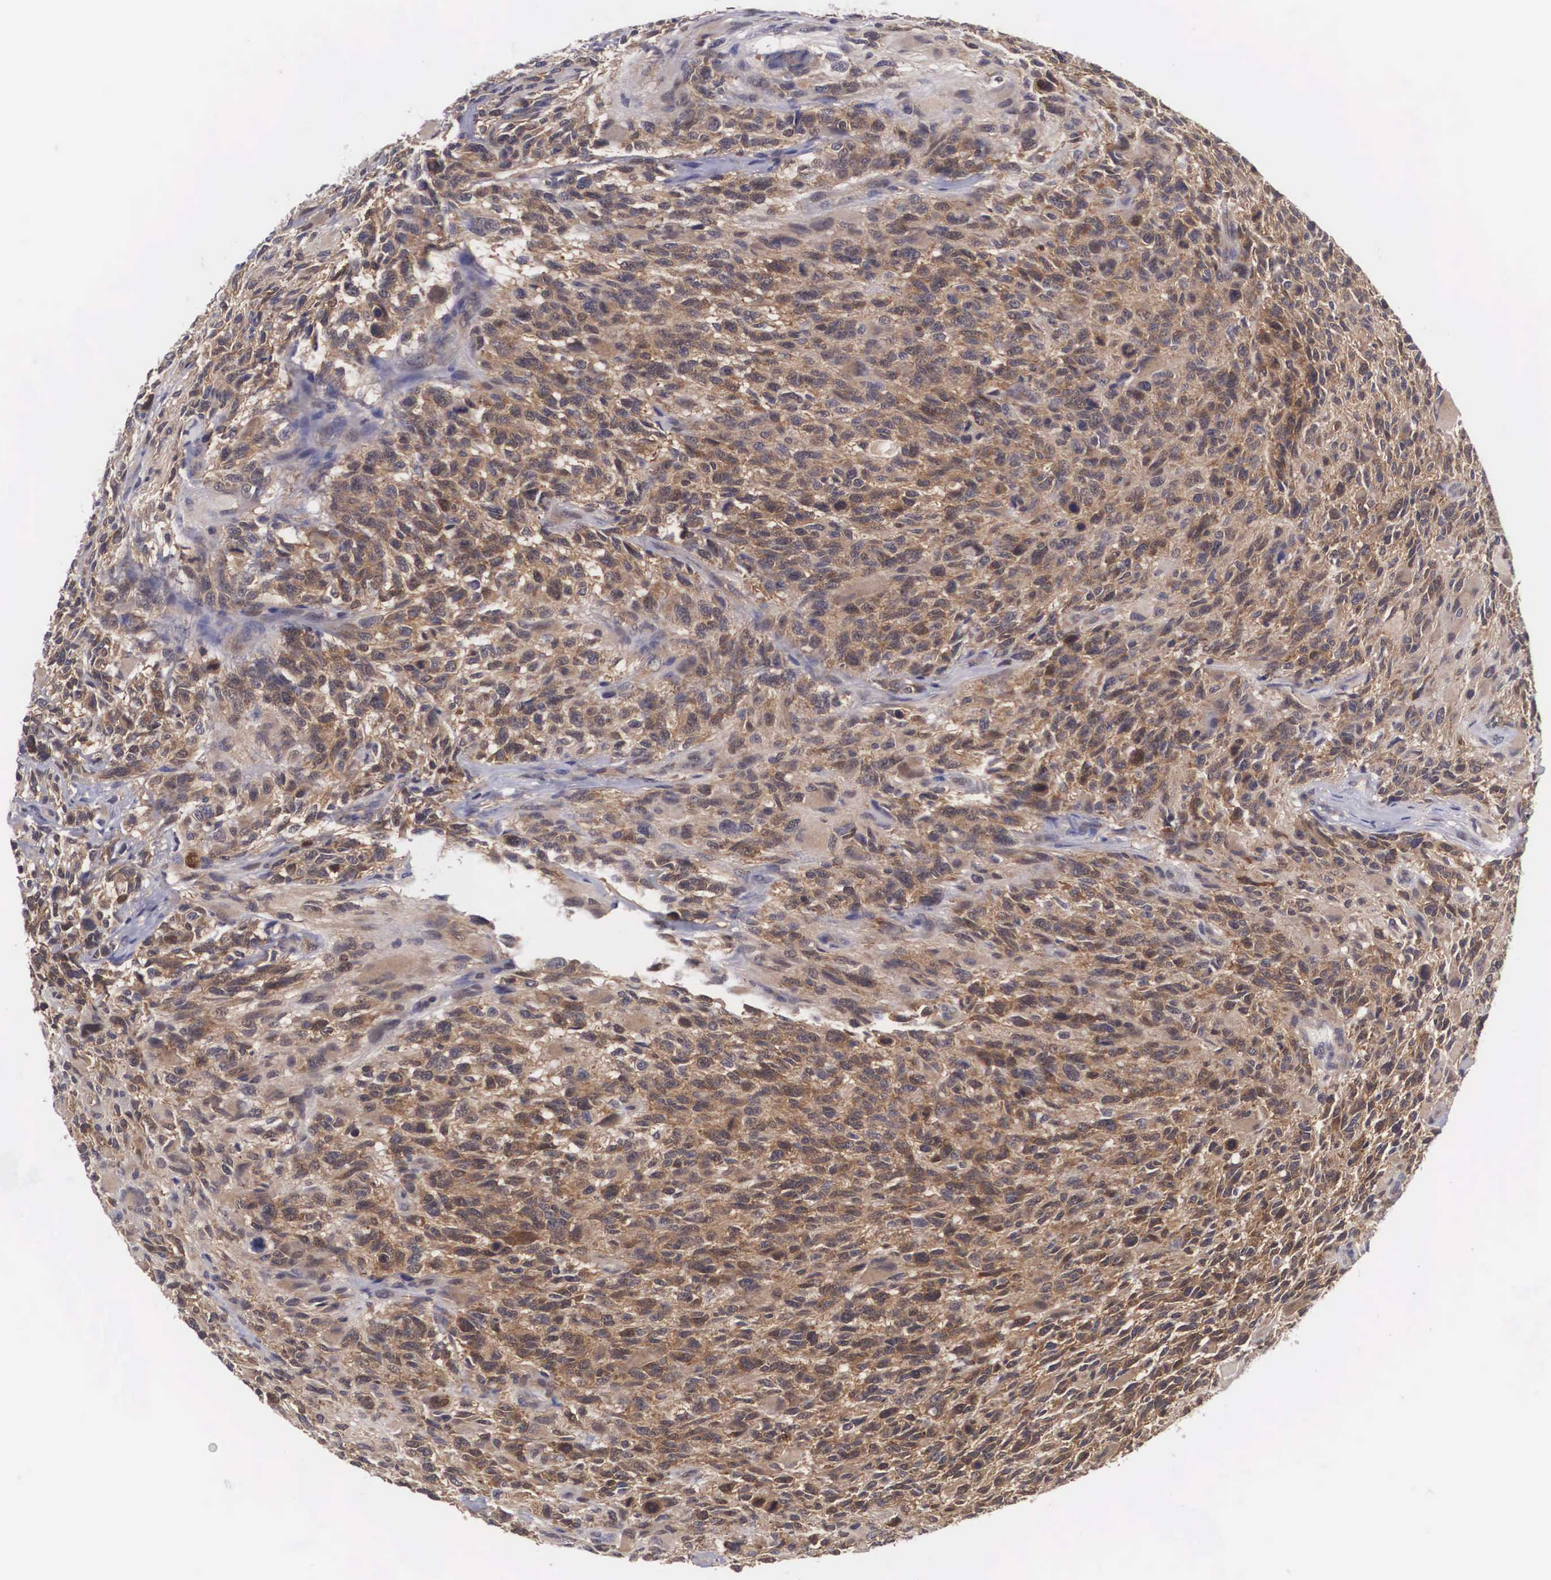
{"staining": {"intensity": "moderate", "quantity": ">75%", "location": "cytoplasmic/membranous"}, "tissue": "glioma", "cell_type": "Tumor cells", "image_type": "cancer", "snomed": [{"axis": "morphology", "description": "Glioma, malignant, High grade"}, {"axis": "topography", "description": "Brain"}], "caption": "High-magnification brightfield microscopy of glioma stained with DAB (brown) and counterstained with hematoxylin (blue). tumor cells exhibit moderate cytoplasmic/membranous positivity is present in approximately>75% of cells.", "gene": "ADSL", "patient": {"sex": "male", "age": 69}}